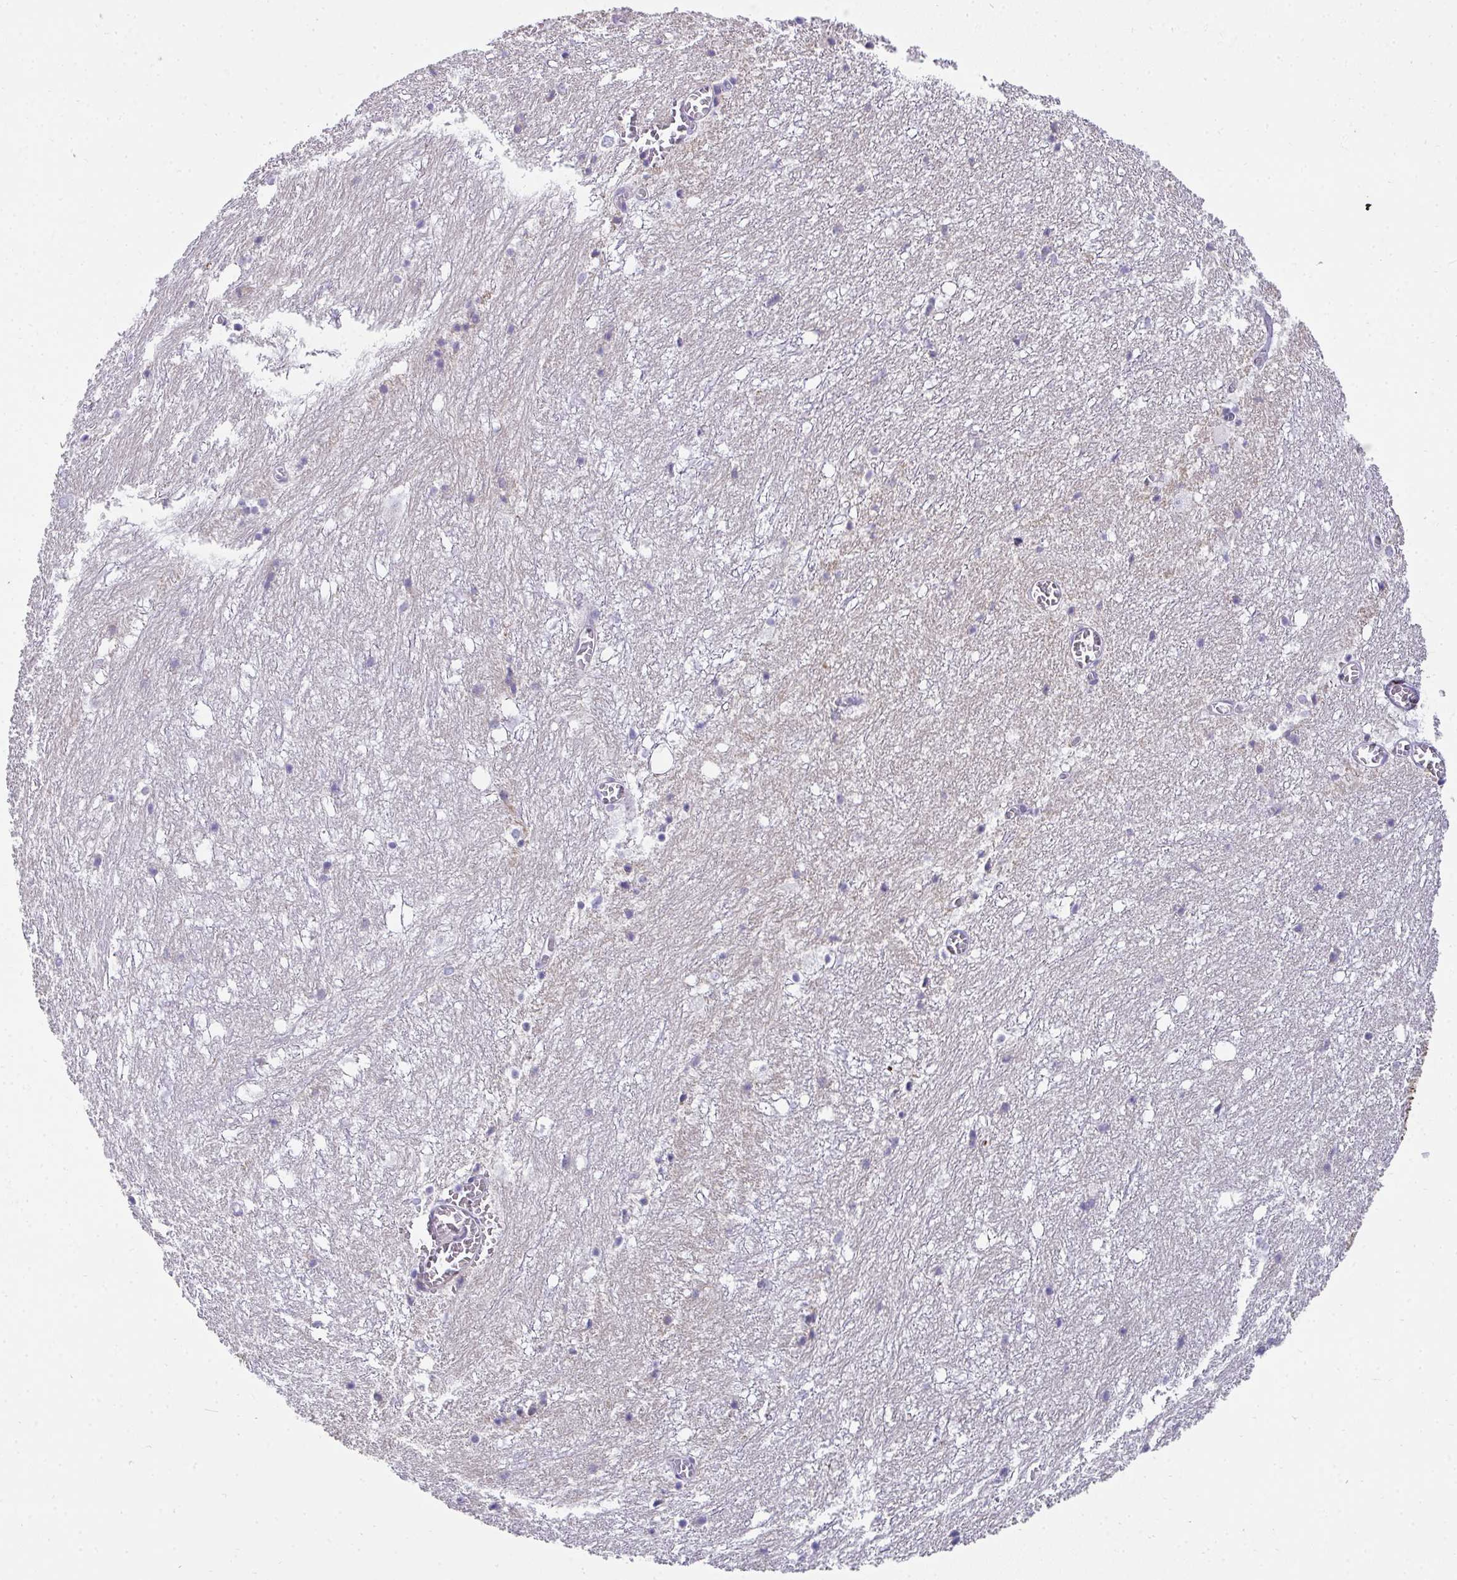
{"staining": {"intensity": "moderate", "quantity": "<25%", "location": "cytoplasmic/membranous"}, "tissue": "hippocampus", "cell_type": "Glial cells", "image_type": "normal", "snomed": [{"axis": "morphology", "description": "Normal tissue, NOS"}, {"axis": "topography", "description": "Hippocampus"}], "caption": "This is a micrograph of immunohistochemistry staining of normal hippocampus, which shows moderate expression in the cytoplasmic/membranous of glial cells.", "gene": "AK5", "patient": {"sex": "female", "age": 52}}